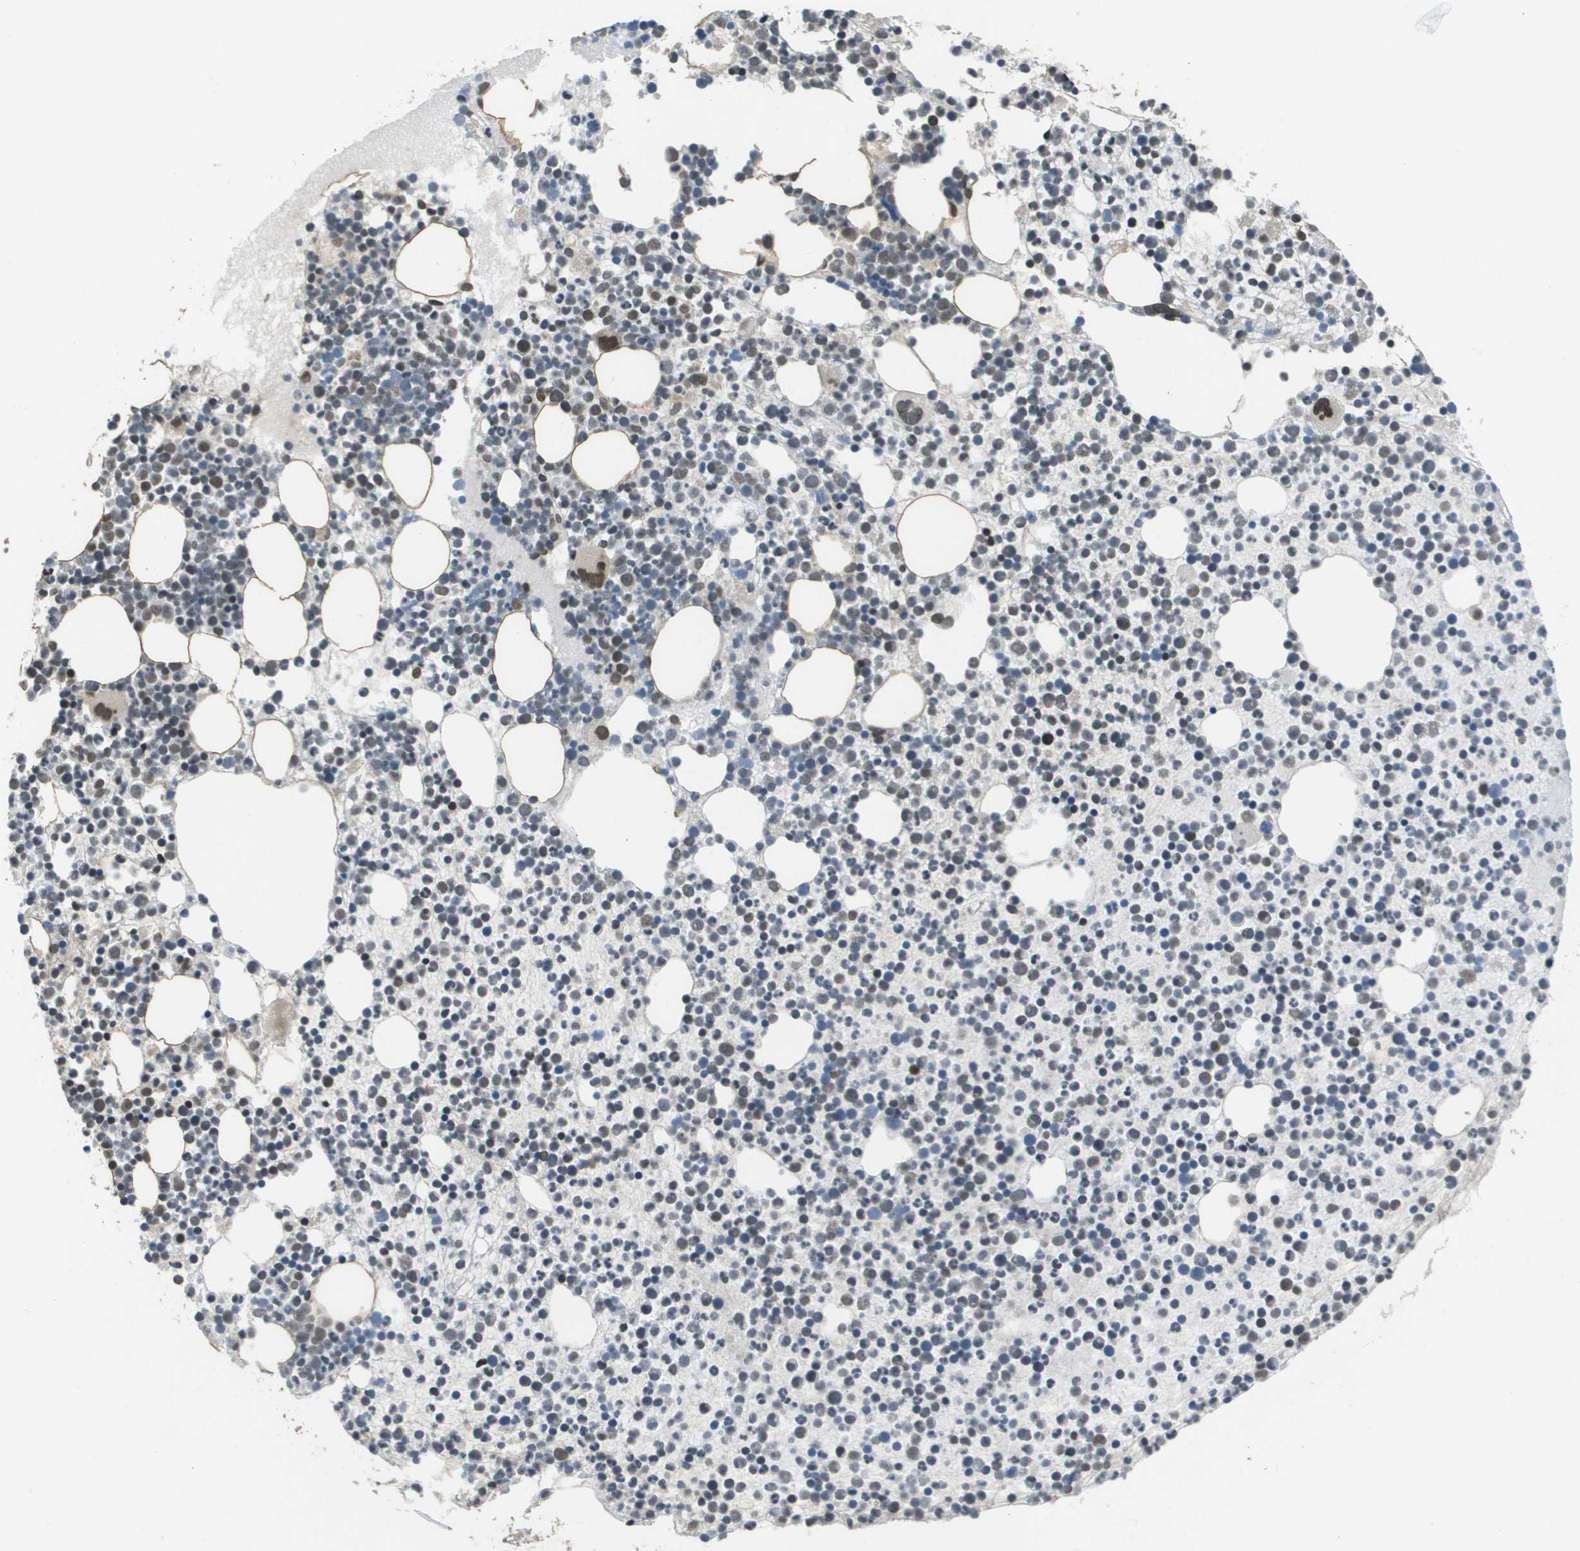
{"staining": {"intensity": "moderate", "quantity": "25%-75%", "location": "nuclear"}, "tissue": "bone marrow", "cell_type": "Hematopoietic cells", "image_type": "normal", "snomed": [{"axis": "morphology", "description": "Normal tissue, NOS"}, {"axis": "morphology", "description": "Inflammation, NOS"}, {"axis": "topography", "description": "Bone marrow"}], "caption": "A photomicrograph of human bone marrow stained for a protein displays moderate nuclear brown staining in hematopoietic cells.", "gene": "KAT5", "patient": {"sex": "male", "age": 58}}